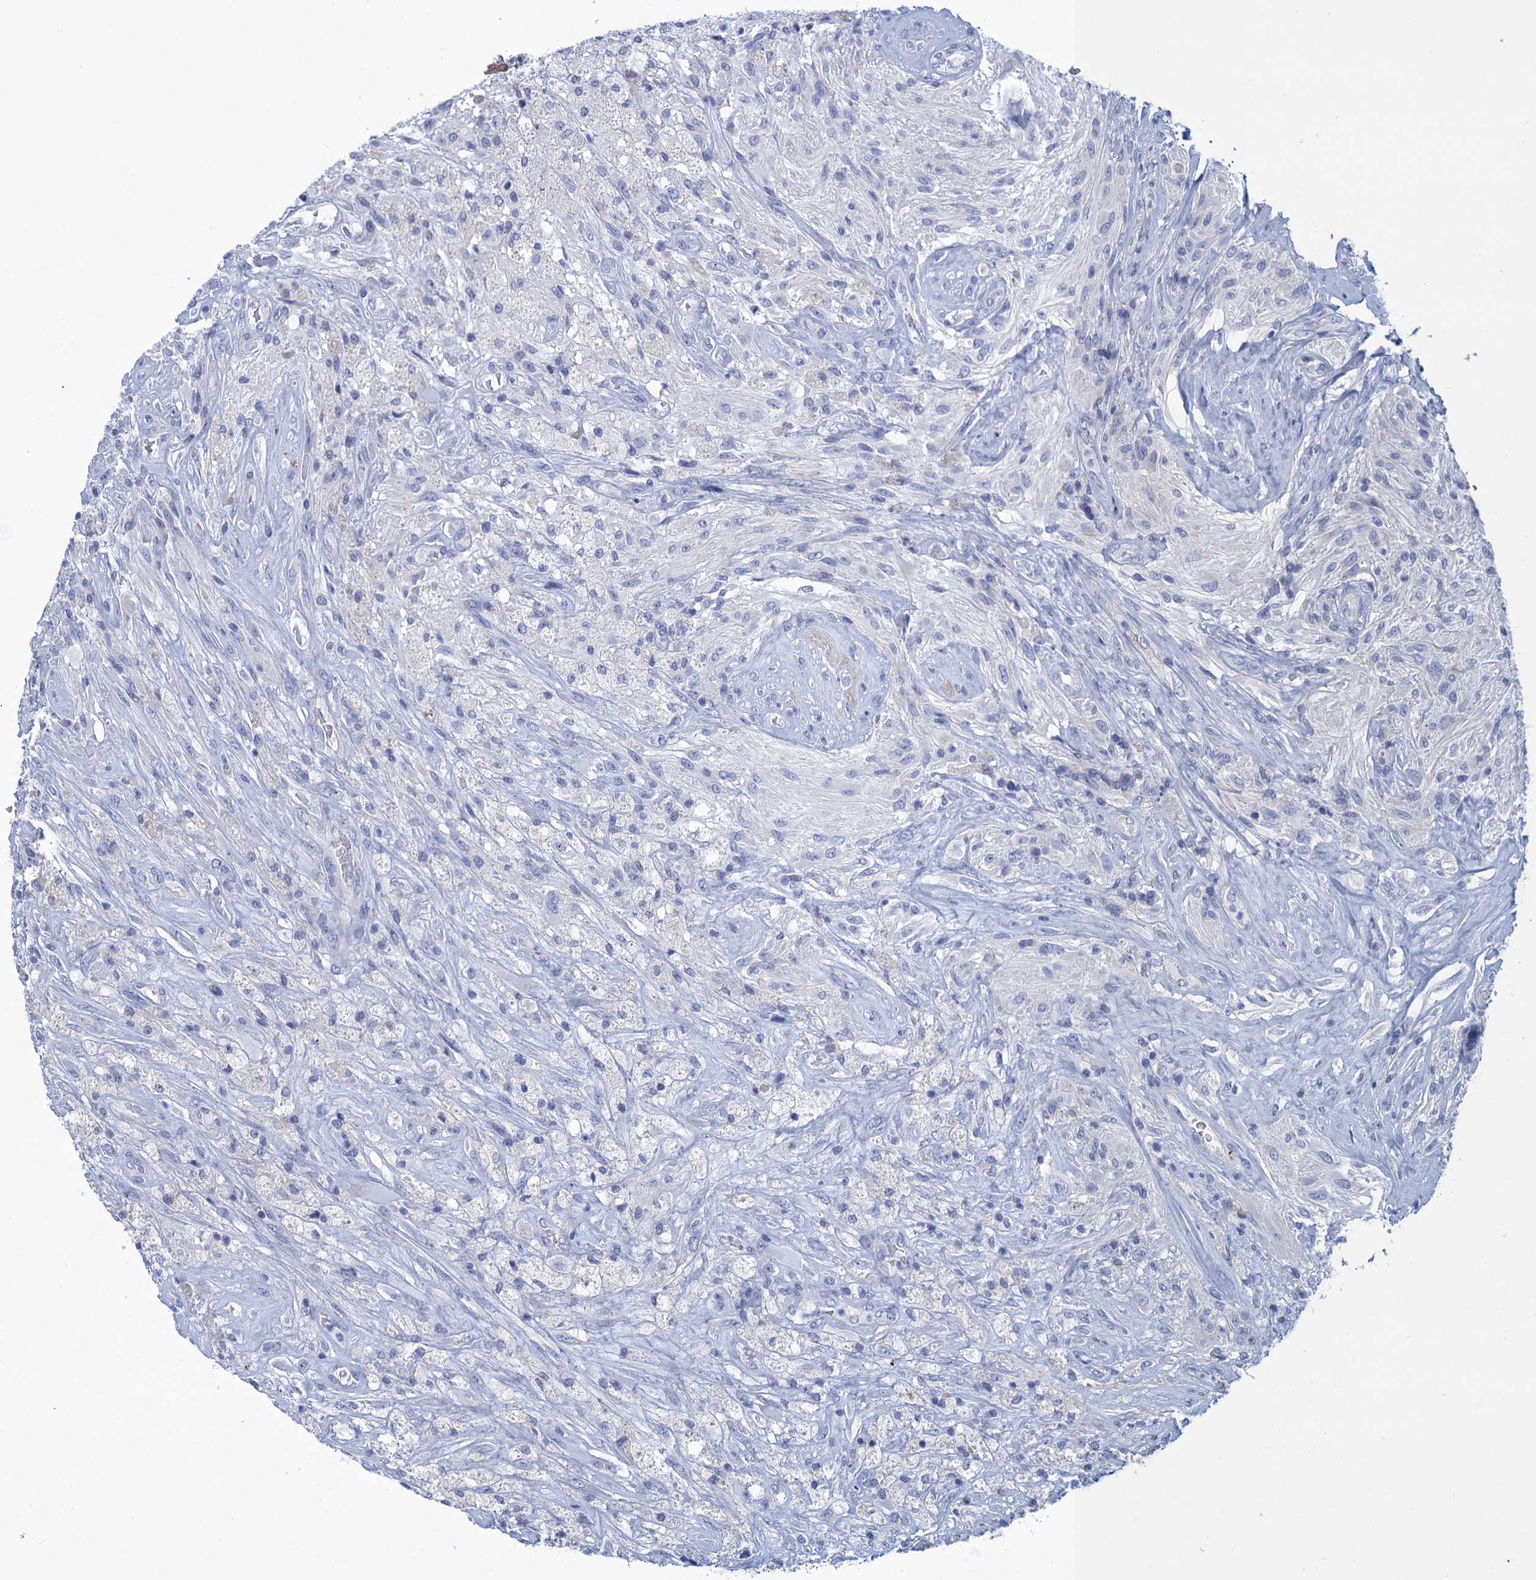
{"staining": {"intensity": "negative", "quantity": "none", "location": "none"}, "tissue": "glioma", "cell_type": "Tumor cells", "image_type": "cancer", "snomed": [{"axis": "morphology", "description": "Glioma, malignant, High grade"}, {"axis": "topography", "description": "Brain"}], "caption": "This image is of glioma stained with immunohistochemistry (IHC) to label a protein in brown with the nuclei are counter-stained blue. There is no expression in tumor cells.", "gene": "SCEL", "patient": {"sex": "male", "age": 56}}